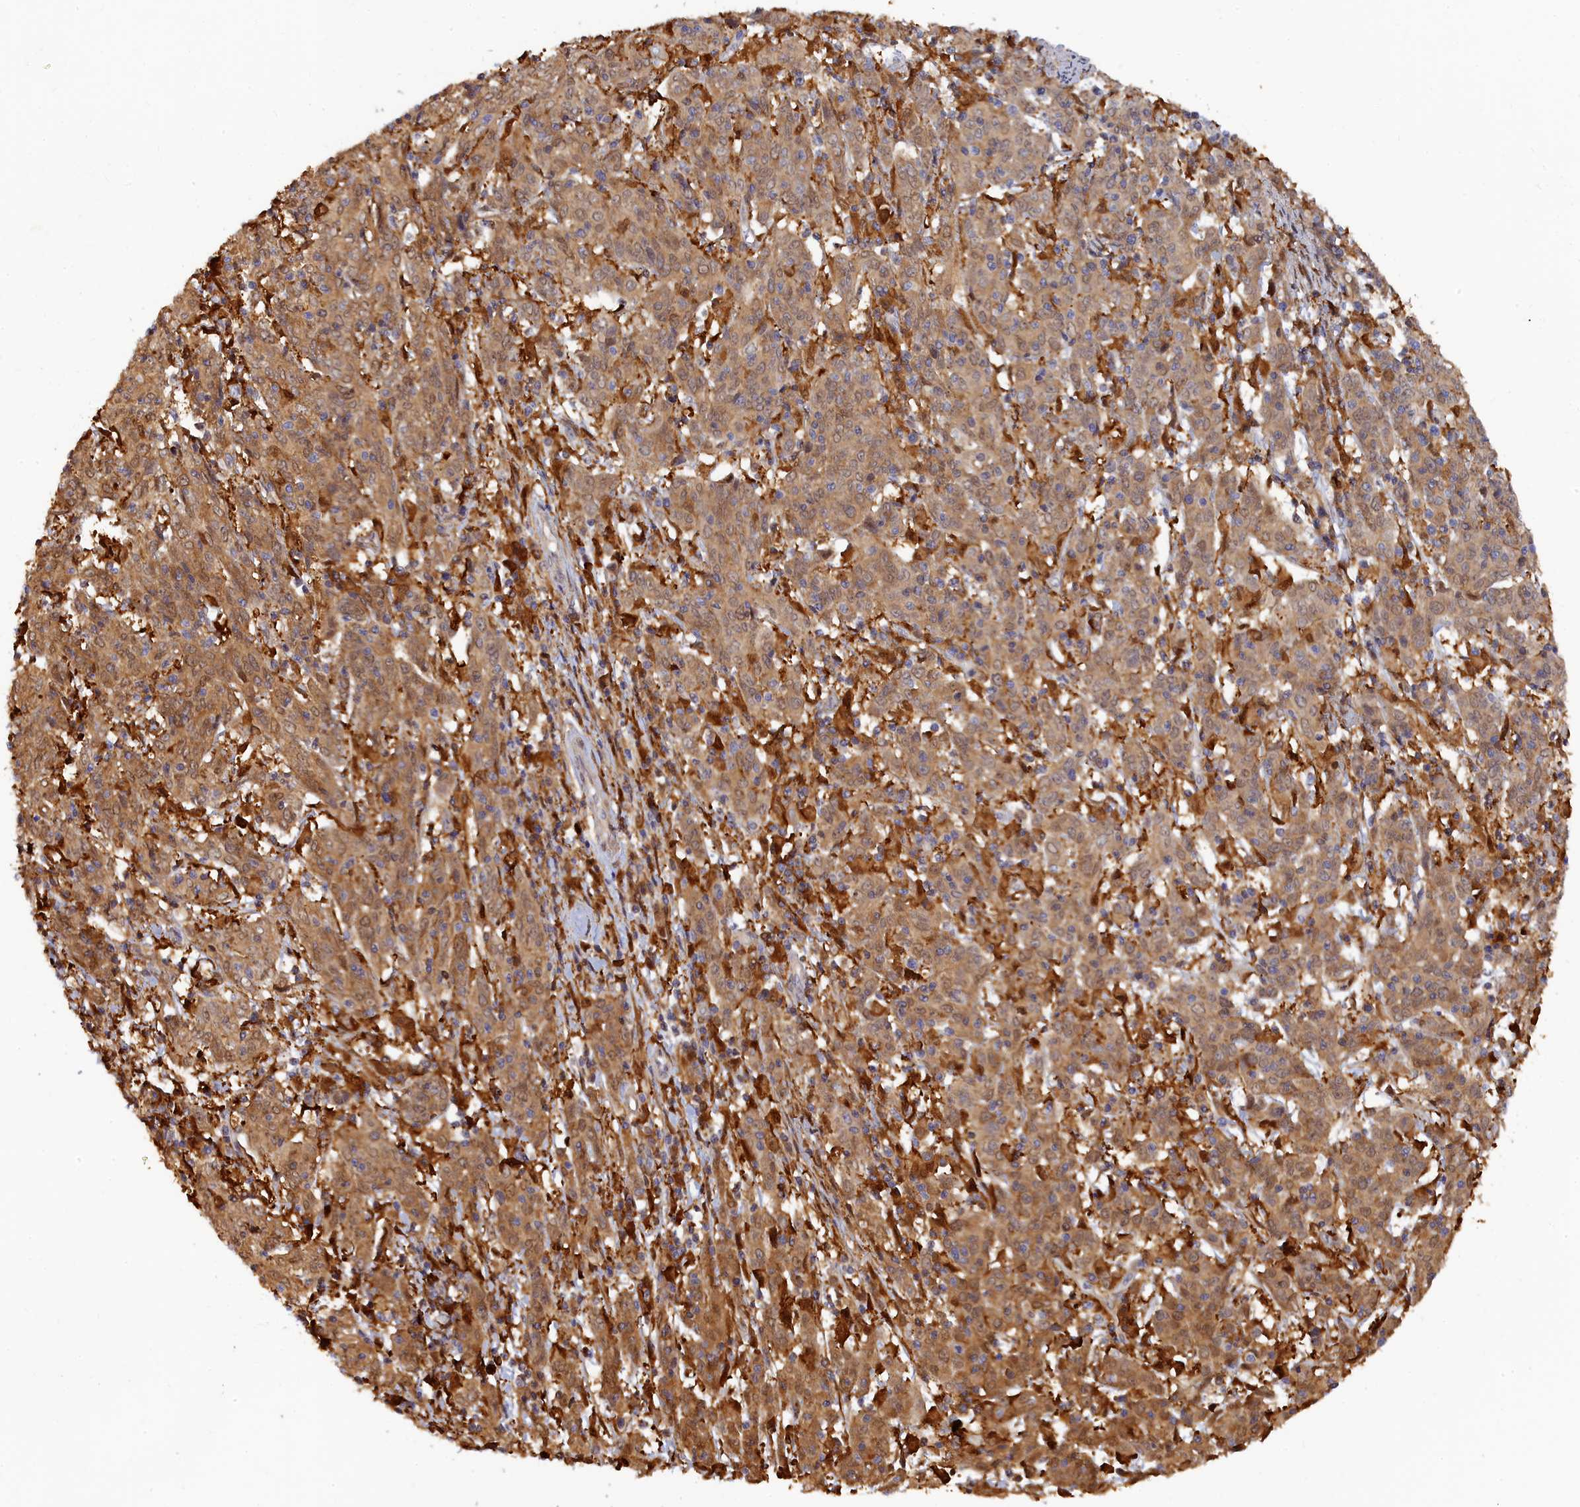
{"staining": {"intensity": "moderate", "quantity": ">75%", "location": "cytoplasmic/membranous"}, "tissue": "cervical cancer", "cell_type": "Tumor cells", "image_type": "cancer", "snomed": [{"axis": "morphology", "description": "Squamous cell carcinoma, NOS"}, {"axis": "topography", "description": "Cervix"}], "caption": "This image demonstrates immunohistochemistry (IHC) staining of human cervical cancer, with medium moderate cytoplasmic/membranous staining in approximately >75% of tumor cells.", "gene": "SPATA5L1", "patient": {"sex": "female", "age": 67}}